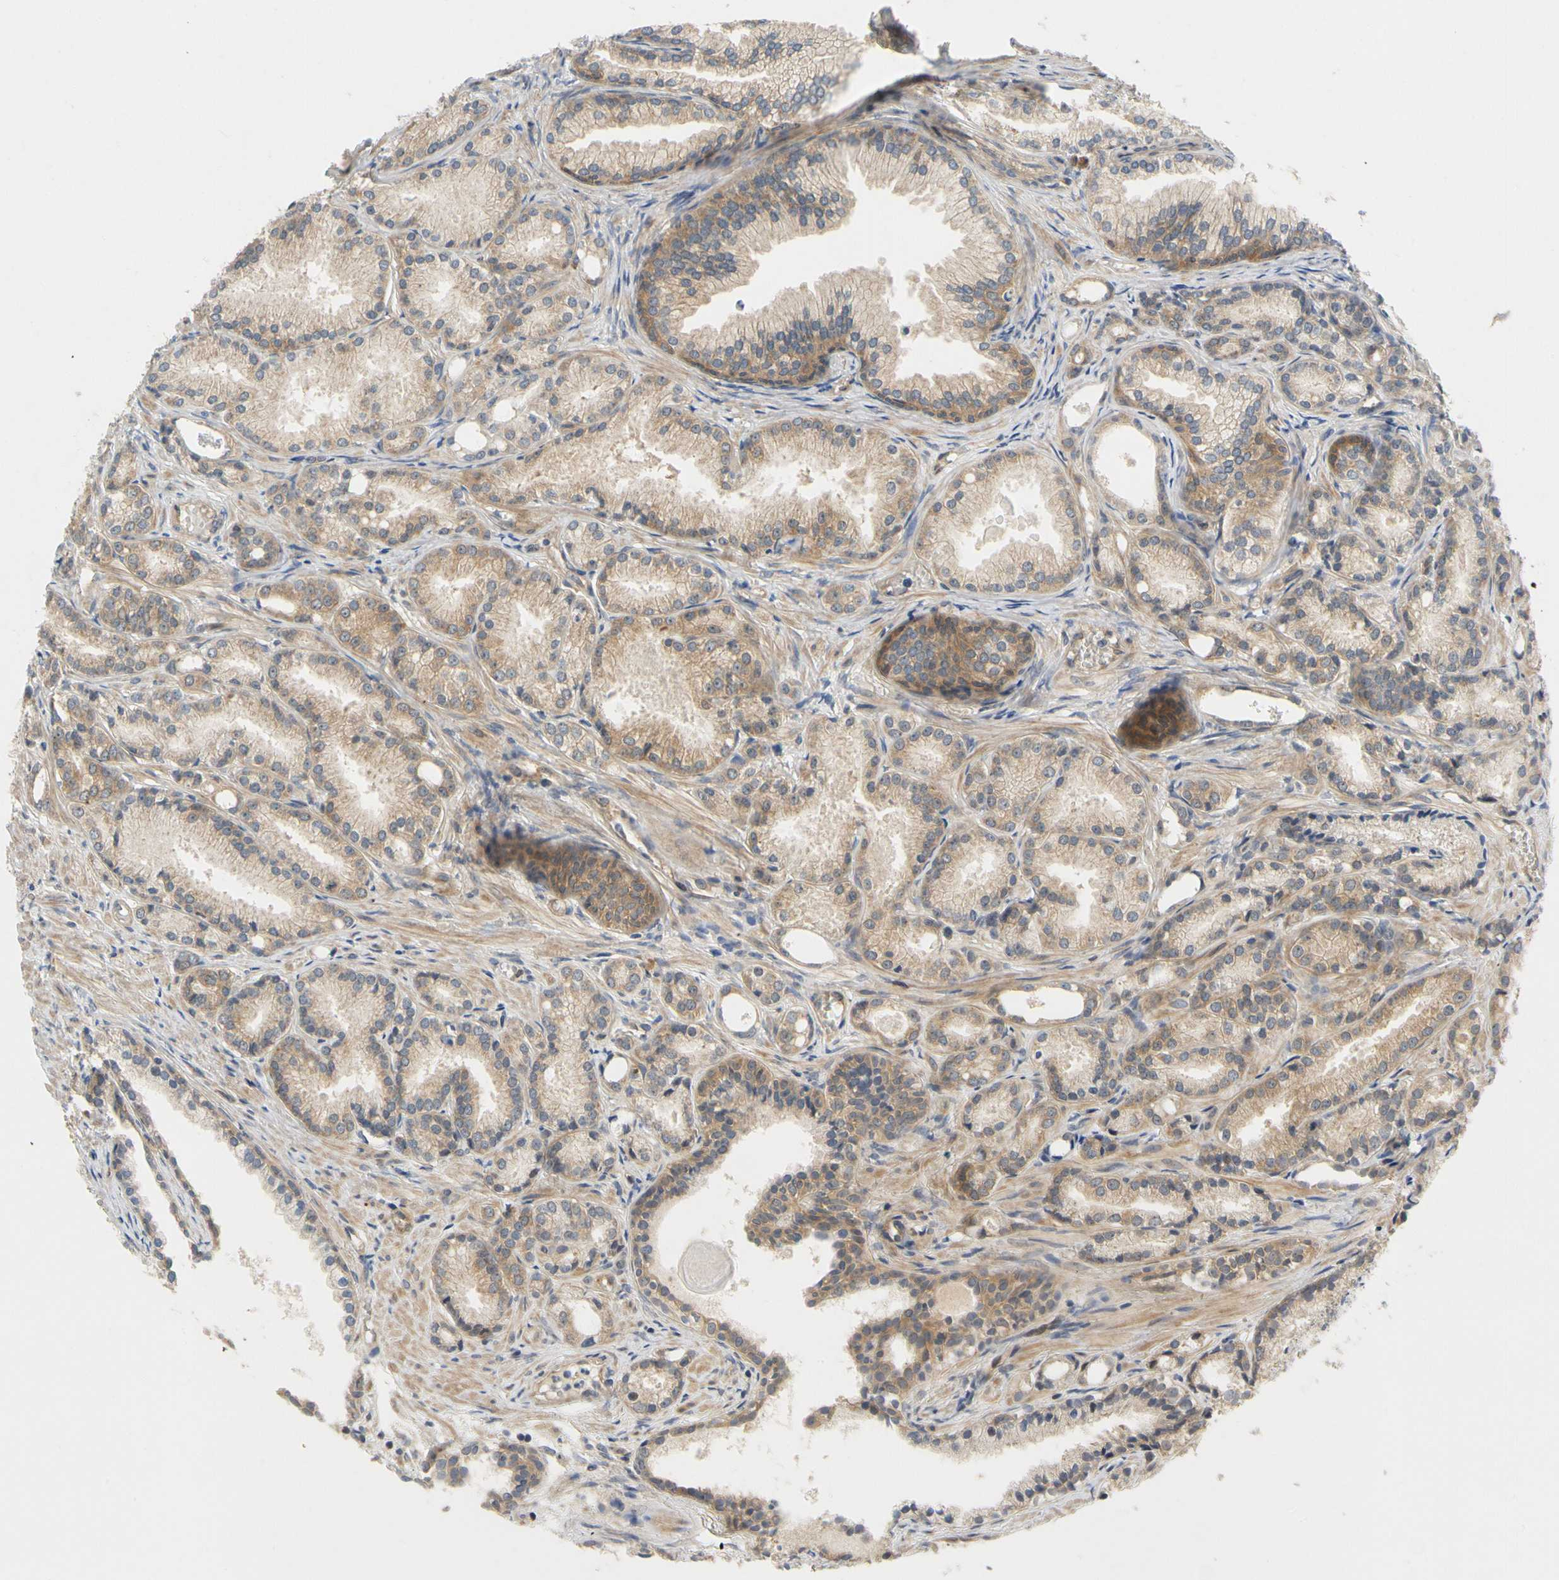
{"staining": {"intensity": "weak", "quantity": ">75%", "location": "cytoplasmic/membranous"}, "tissue": "prostate cancer", "cell_type": "Tumor cells", "image_type": "cancer", "snomed": [{"axis": "morphology", "description": "Adenocarcinoma, Low grade"}, {"axis": "topography", "description": "Prostate"}], "caption": "Weak cytoplasmic/membranous expression is identified in about >75% of tumor cells in prostate cancer (adenocarcinoma (low-grade)). The staining was performed using DAB (3,3'-diaminobenzidine), with brown indicating positive protein expression. Nuclei are stained blue with hematoxylin.", "gene": "TDRP", "patient": {"sex": "male", "age": 72}}